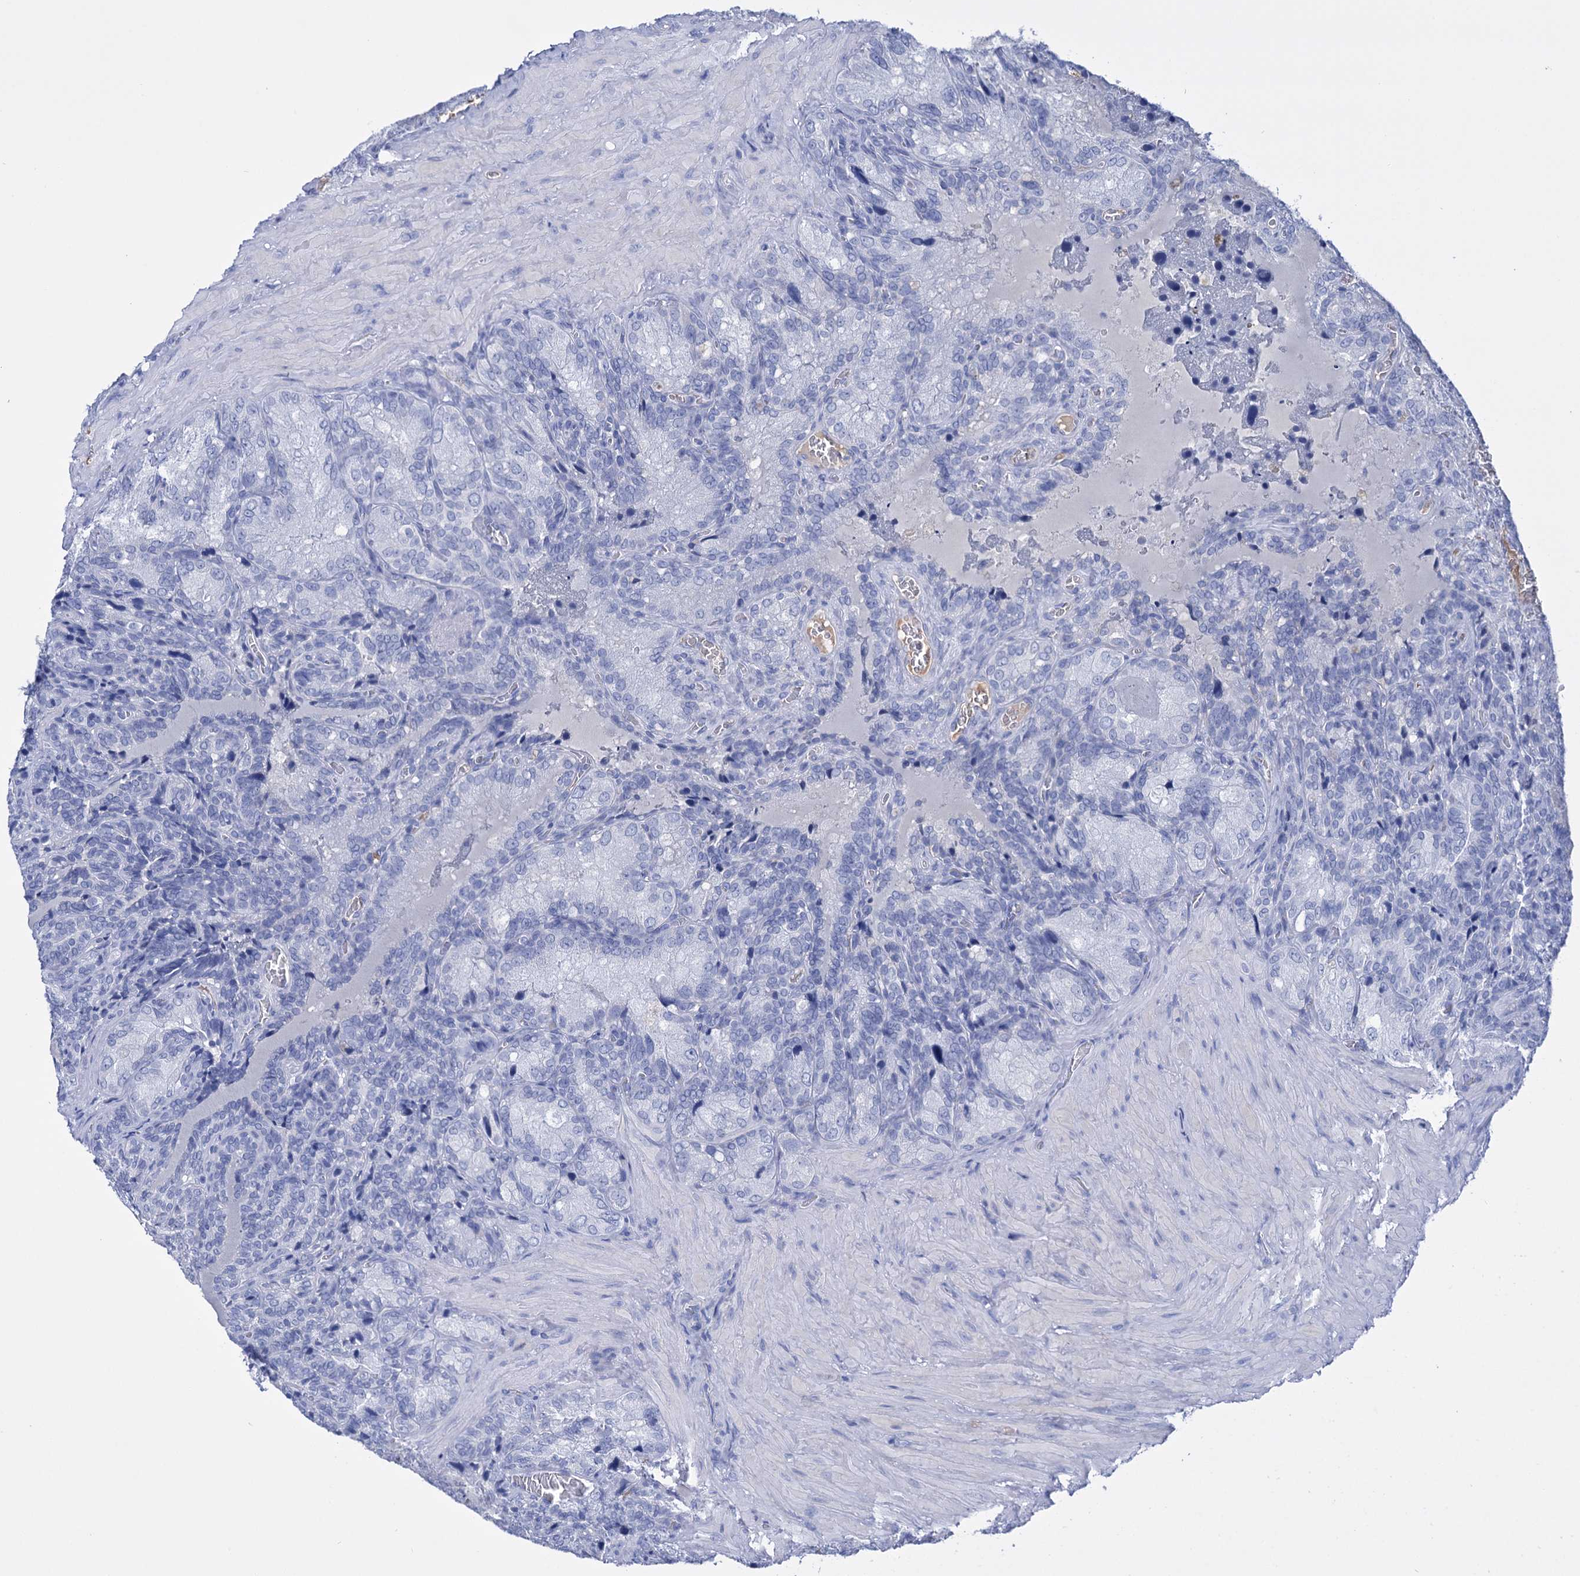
{"staining": {"intensity": "negative", "quantity": "none", "location": "none"}, "tissue": "seminal vesicle", "cell_type": "Glandular cells", "image_type": "normal", "snomed": [{"axis": "morphology", "description": "Normal tissue, NOS"}, {"axis": "topography", "description": "Seminal veicle"}], "caption": "Immunohistochemistry (IHC) photomicrograph of unremarkable human seminal vesicle stained for a protein (brown), which demonstrates no positivity in glandular cells. (DAB immunohistochemistry visualized using brightfield microscopy, high magnification).", "gene": "FBXW12", "patient": {"sex": "male", "age": 62}}